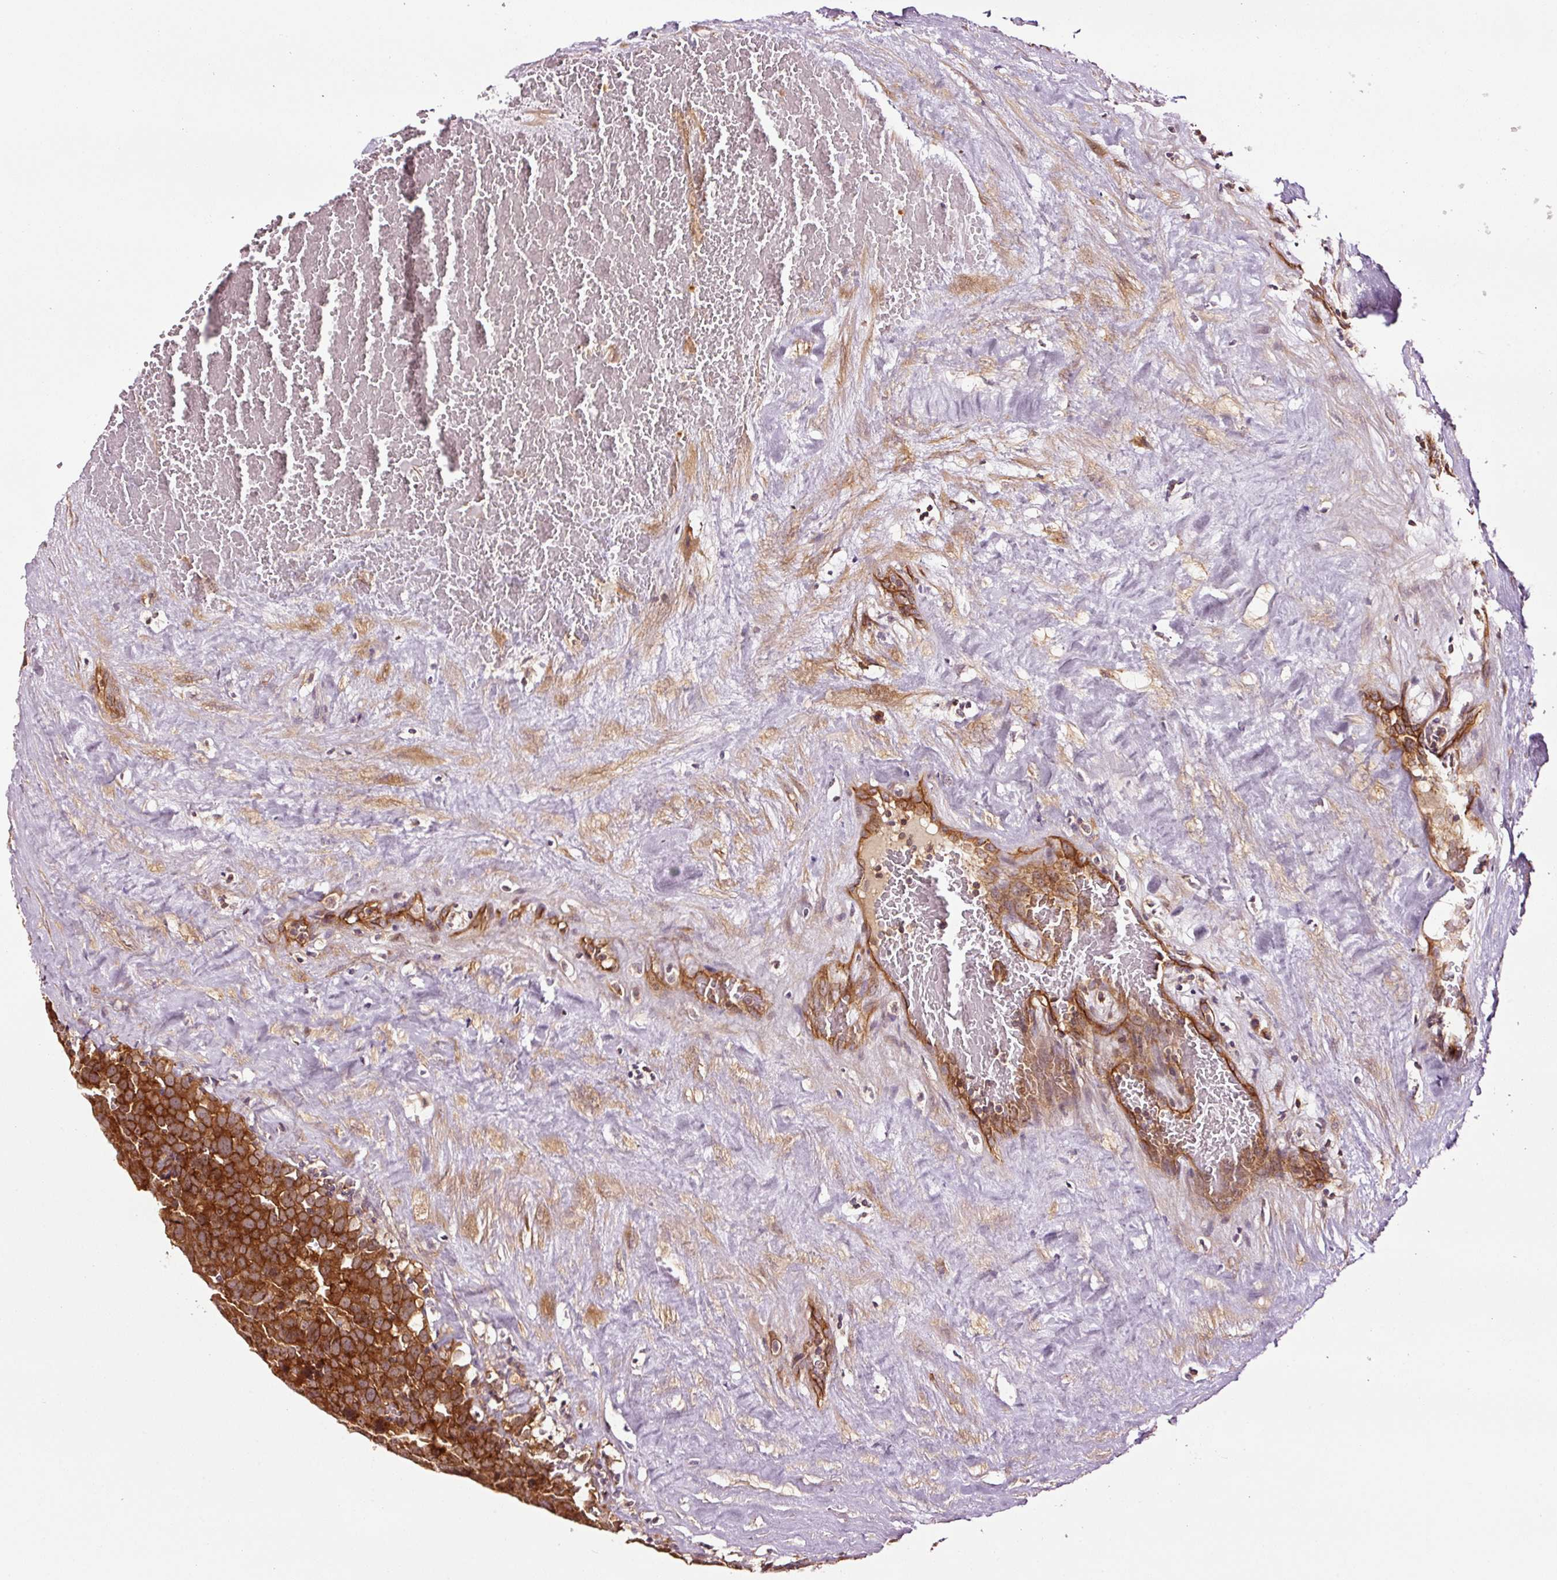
{"staining": {"intensity": "strong", "quantity": ">75%", "location": "cytoplasmic/membranous"}, "tissue": "testis cancer", "cell_type": "Tumor cells", "image_type": "cancer", "snomed": [{"axis": "morphology", "description": "Seminoma, NOS"}, {"axis": "topography", "description": "Testis"}], "caption": "A high amount of strong cytoplasmic/membranous positivity is appreciated in approximately >75% of tumor cells in testis cancer (seminoma) tissue.", "gene": "METAP1", "patient": {"sex": "male", "age": 71}}